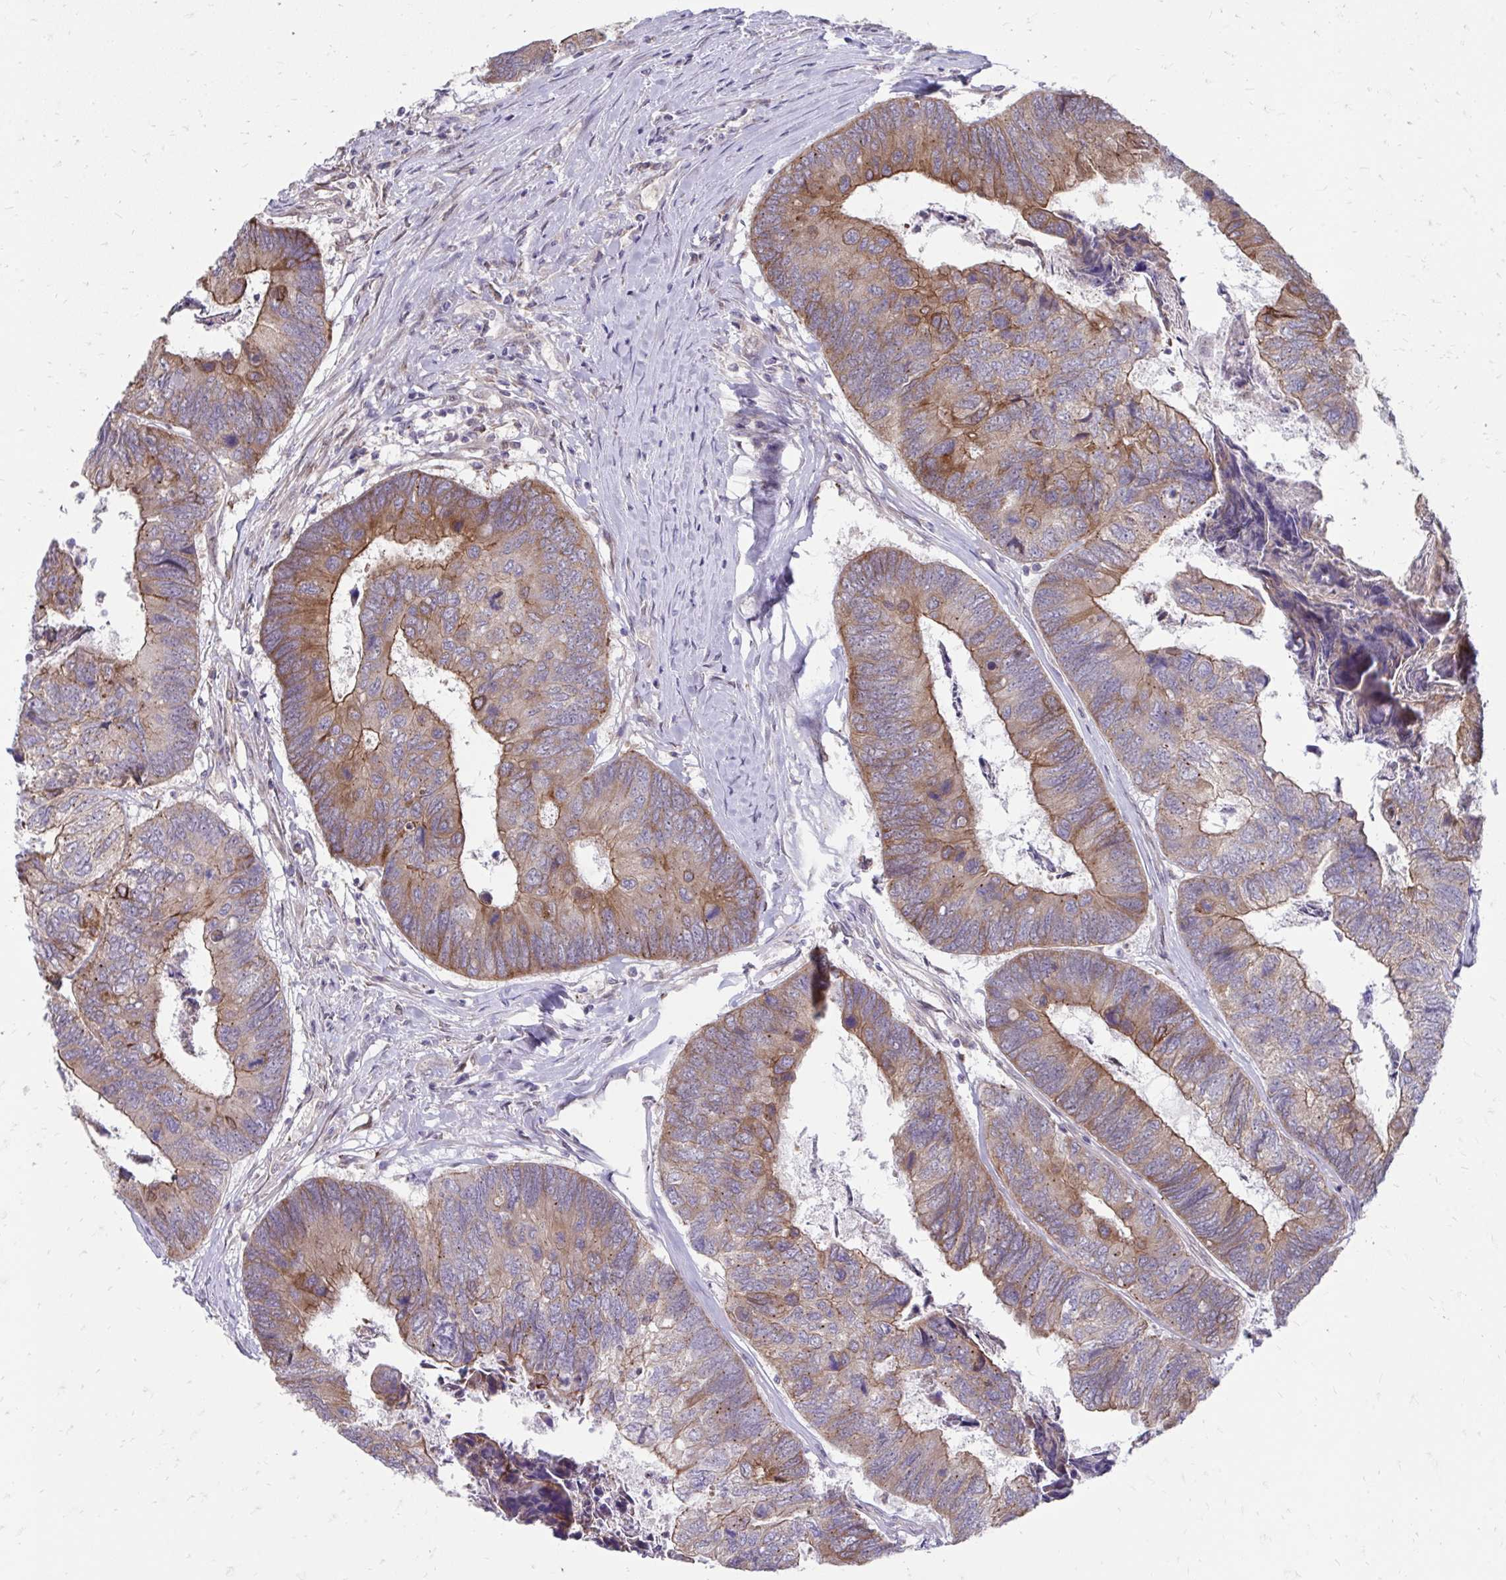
{"staining": {"intensity": "moderate", "quantity": ">75%", "location": "cytoplasmic/membranous"}, "tissue": "colorectal cancer", "cell_type": "Tumor cells", "image_type": "cancer", "snomed": [{"axis": "morphology", "description": "Adenocarcinoma, NOS"}, {"axis": "topography", "description": "Colon"}], "caption": "Immunohistochemistry micrograph of human adenocarcinoma (colorectal) stained for a protein (brown), which exhibits medium levels of moderate cytoplasmic/membranous positivity in approximately >75% of tumor cells.", "gene": "ITPR2", "patient": {"sex": "female", "age": 67}}